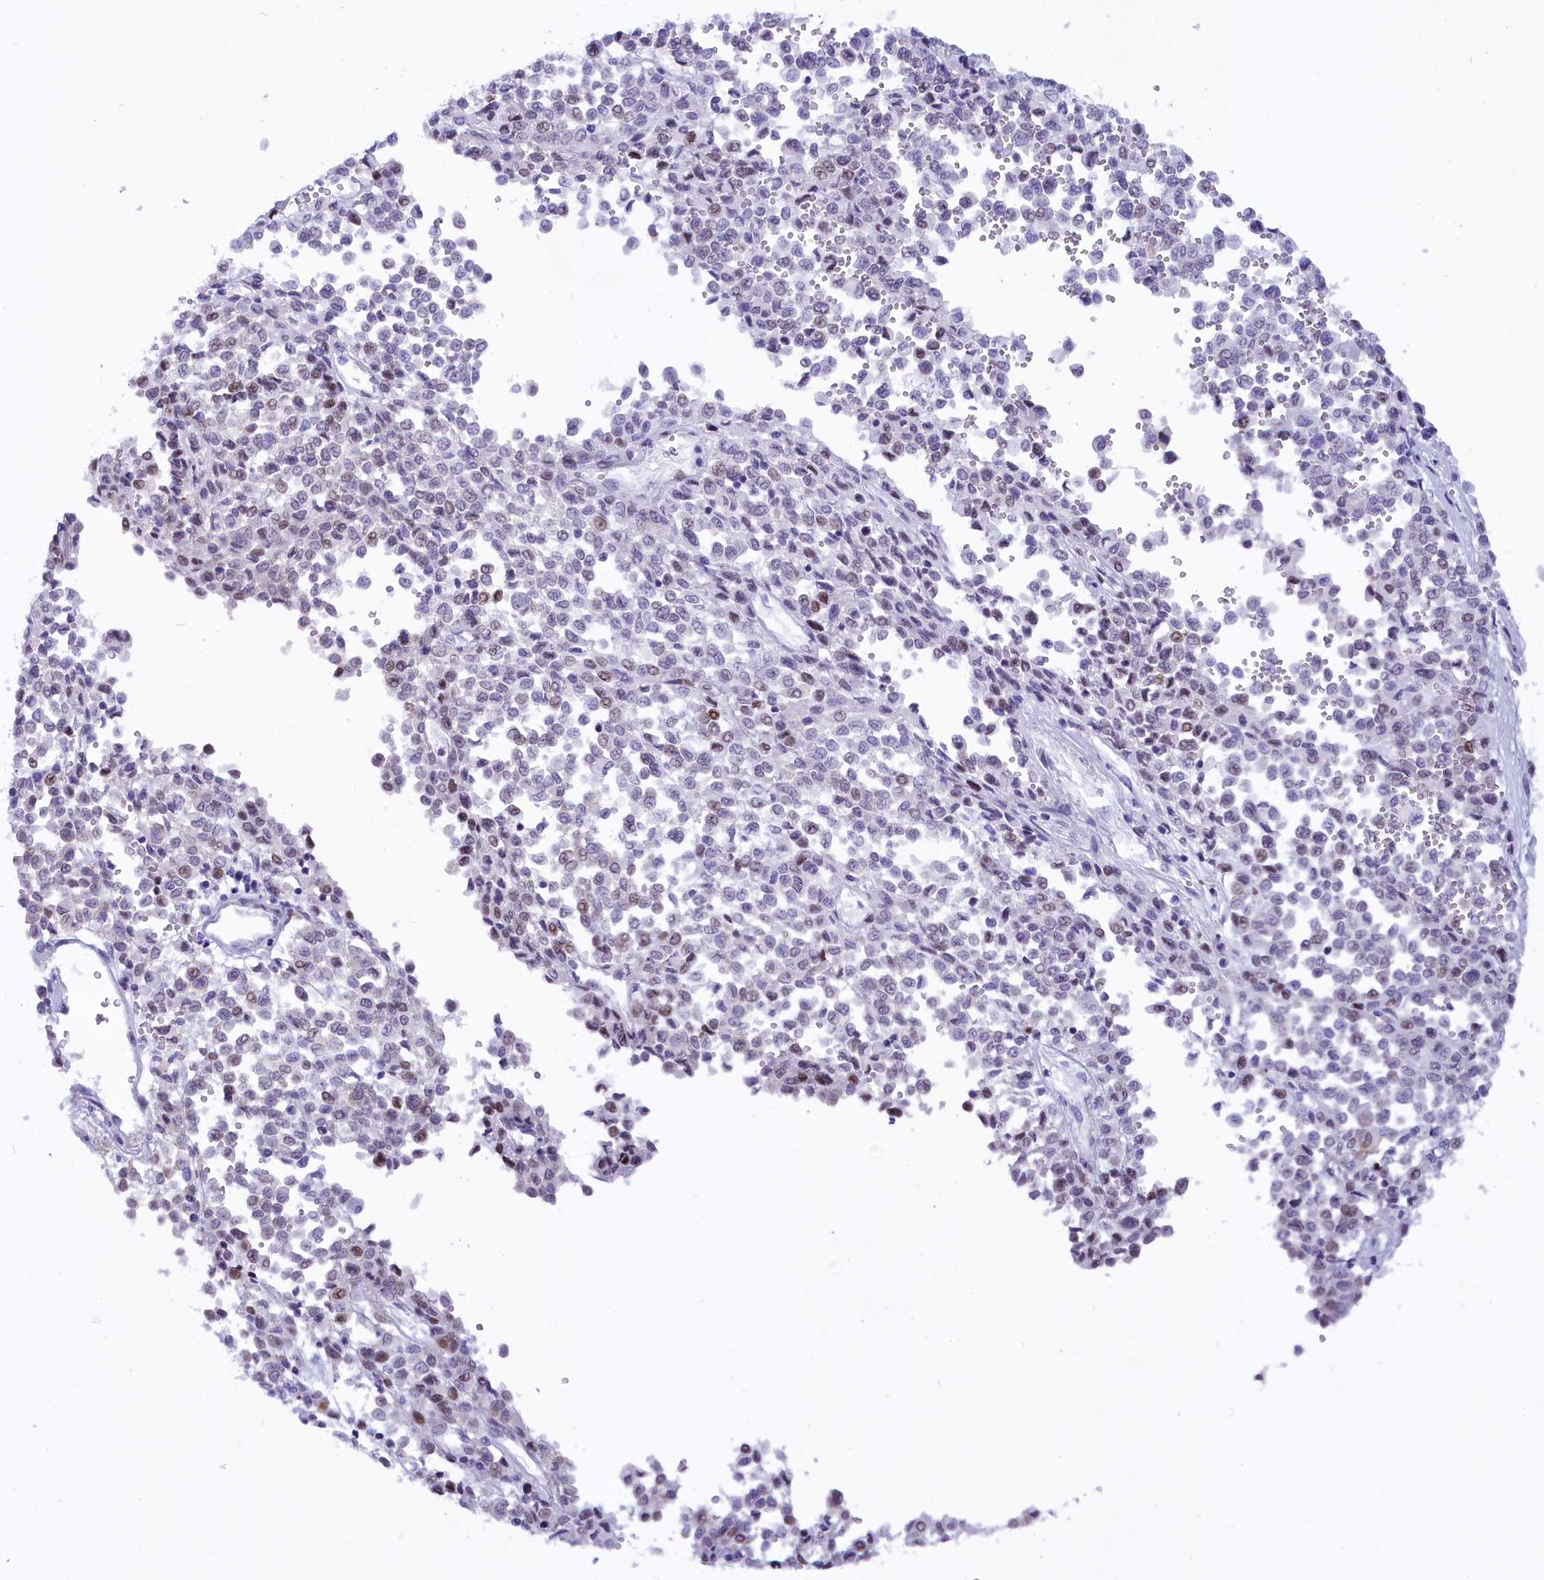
{"staining": {"intensity": "negative", "quantity": "none", "location": "none"}, "tissue": "melanoma", "cell_type": "Tumor cells", "image_type": "cancer", "snomed": [{"axis": "morphology", "description": "Malignant melanoma, Metastatic site"}, {"axis": "topography", "description": "Pancreas"}], "caption": "IHC micrograph of melanoma stained for a protein (brown), which shows no positivity in tumor cells.", "gene": "RPS6KB1", "patient": {"sex": "female", "age": 30}}